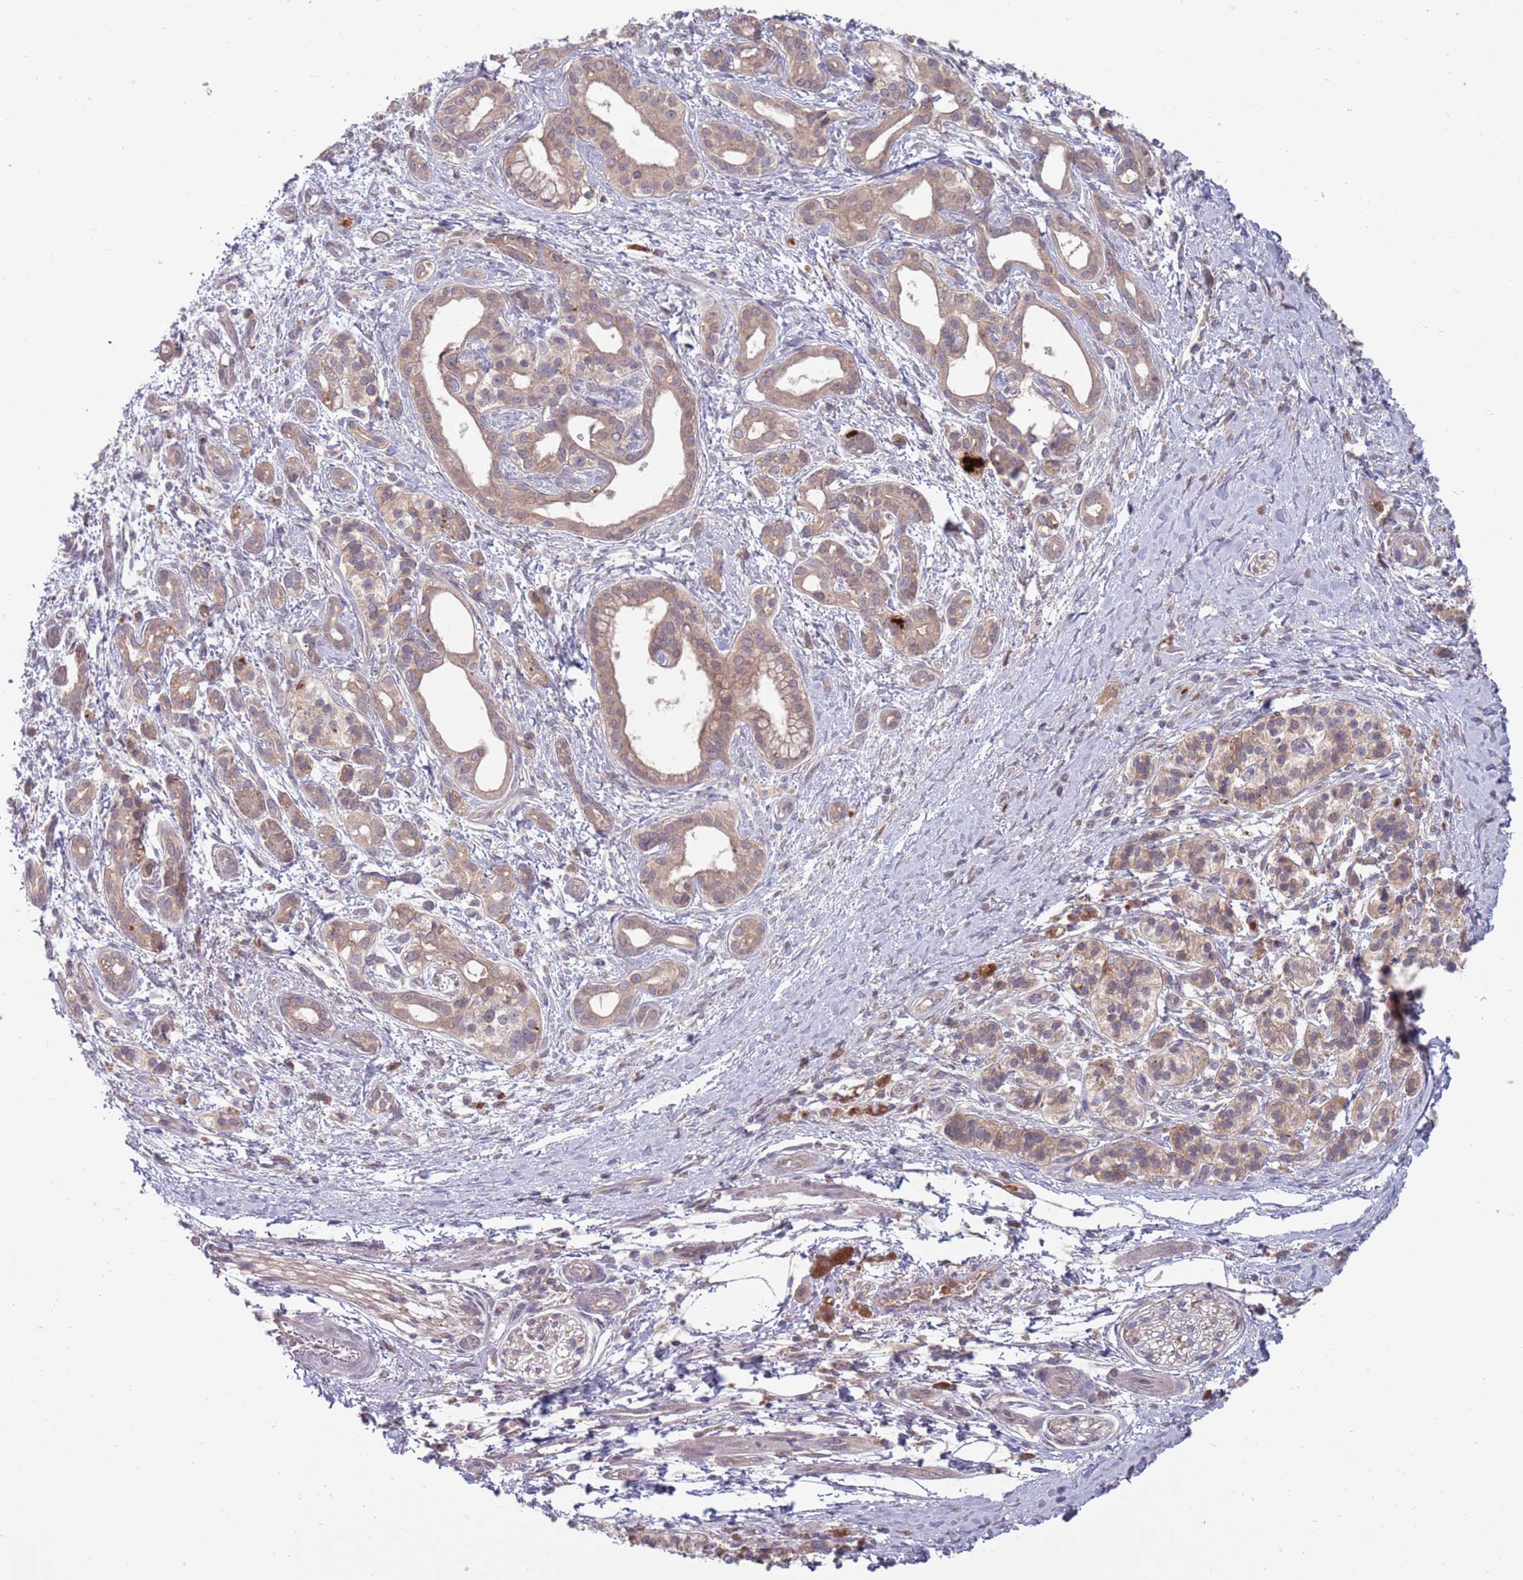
{"staining": {"intensity": "weak", "quantity": ">75%", "location": "cytoplasmic/membranous"}, "tissue": "pancreatic cancer", "cell_type": "Tumor cells", "image_type": "cancer", "snomed": [{"axis": "morphology", "description": "Adenocarcinoma, NOS"}, {"axis": "topography", "description": "Pancreas"}], "caption": "Protein staining shows weak cytoplasmic/membranous positivity in about >75% of tumor cells in pancreatic cancer.", "gene": "TYW1", "patient": {"sex": "male", "age": 71}}